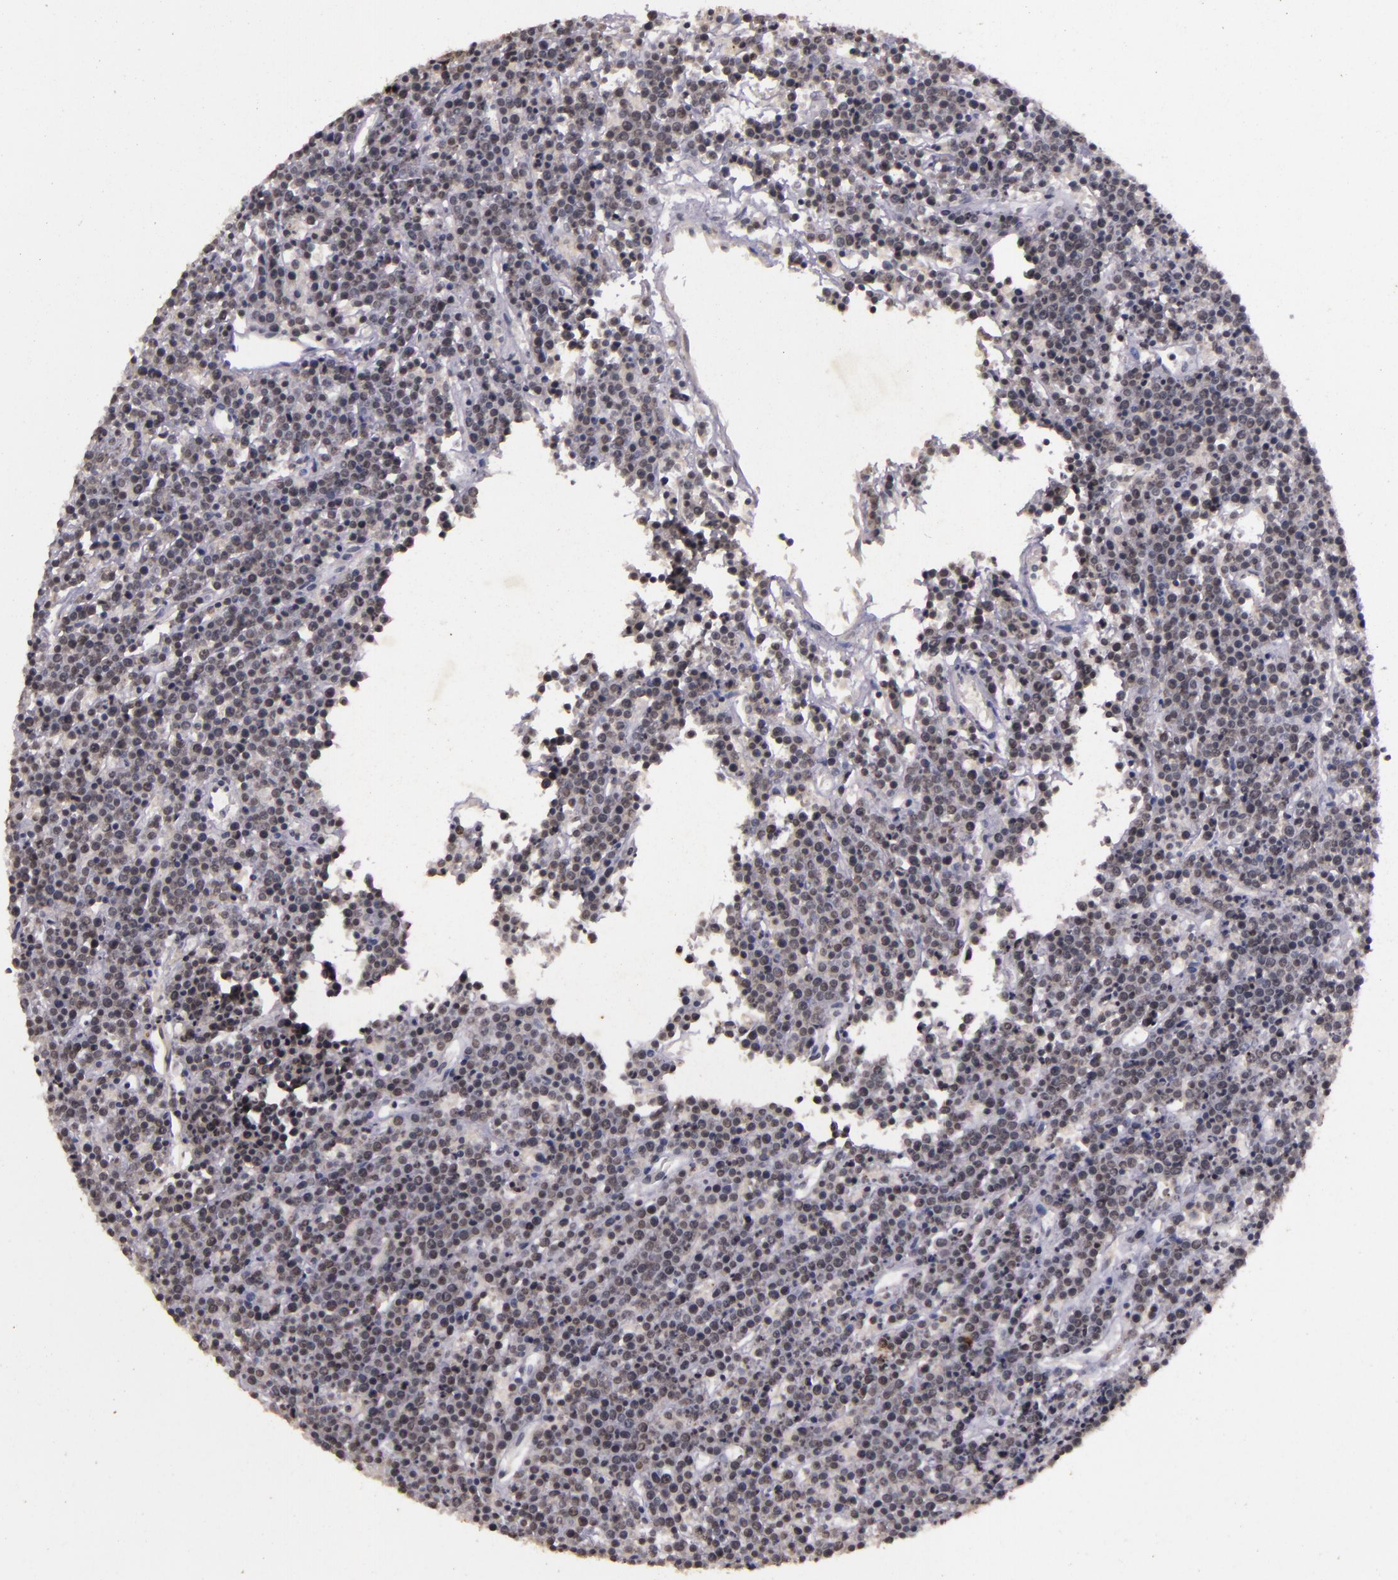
{"staining": {"intensity": "negative", "quantity": "none", "location": "none"}, "tissue": "lymphoma", "cell_type": "Tumor cells", "image_type": "cancer", "snomed": [{"axis": "morphology", "description": "Malignant lymphoma, non-Hodgkin's type, High grade"}, {"axis": "topography", "description": "Ovary"}], "caption": "Human lymphoma stained for a protein using immunohistochemistry displays no positivity in tumor cells.", "gene": "CBX3", "patient": {"sex": "female", "age": 56}}